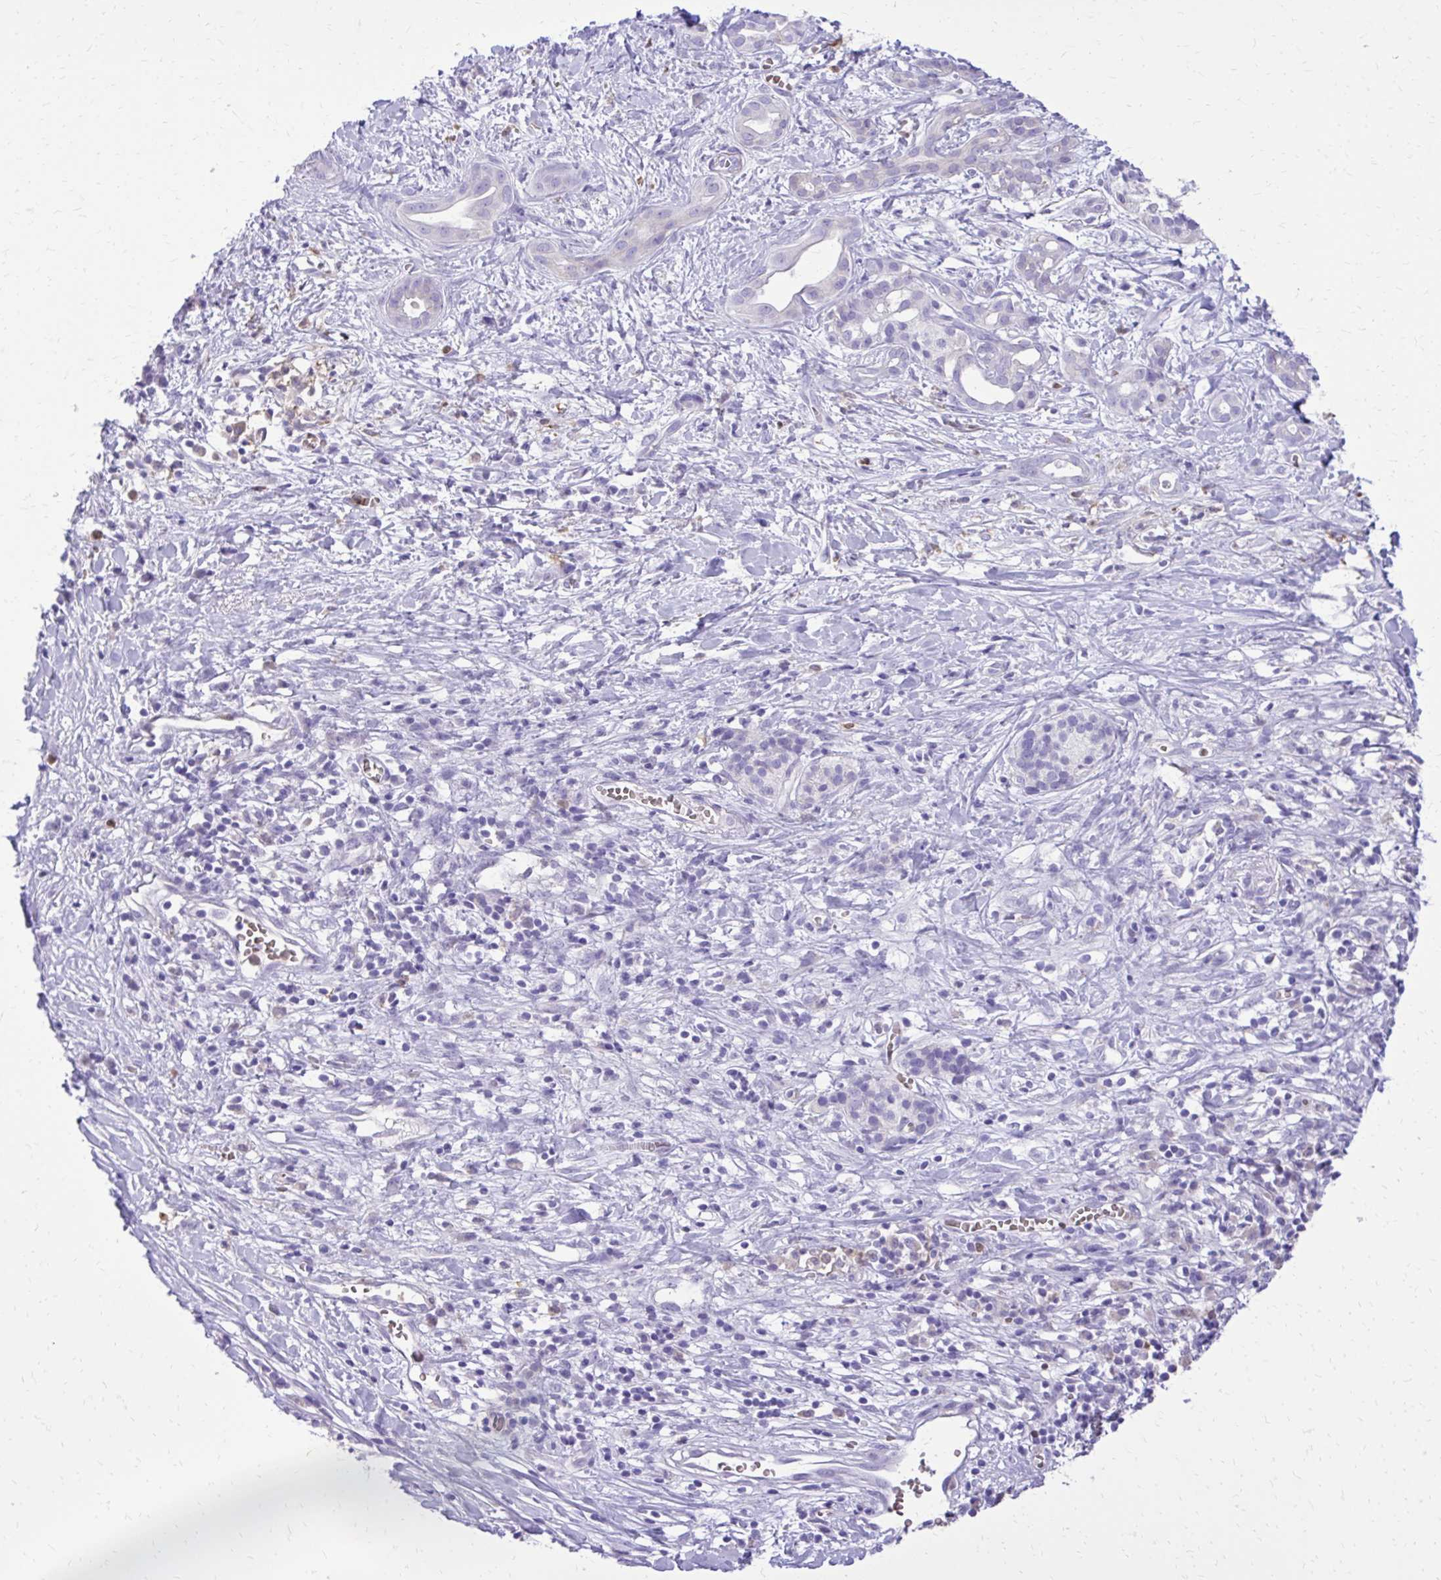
{"staining": {"intensity": "negative", "quantity": "none", "location": "none"}, "tissue": "pancreatic cancer", "cell_type": "Tumor cells", "image_type": "cancer", "snomed": [{"axis": "morphology", "description": "Adenocarcinoma, NOS"}, {"axis": "topography", "description": "Pancreas"}], "caption": "Tumor cells show no significant protein positivity in pancreatic adenocarcinoma.", "gene": "CAT", "patient": {"sex": "male", "age": 61}}